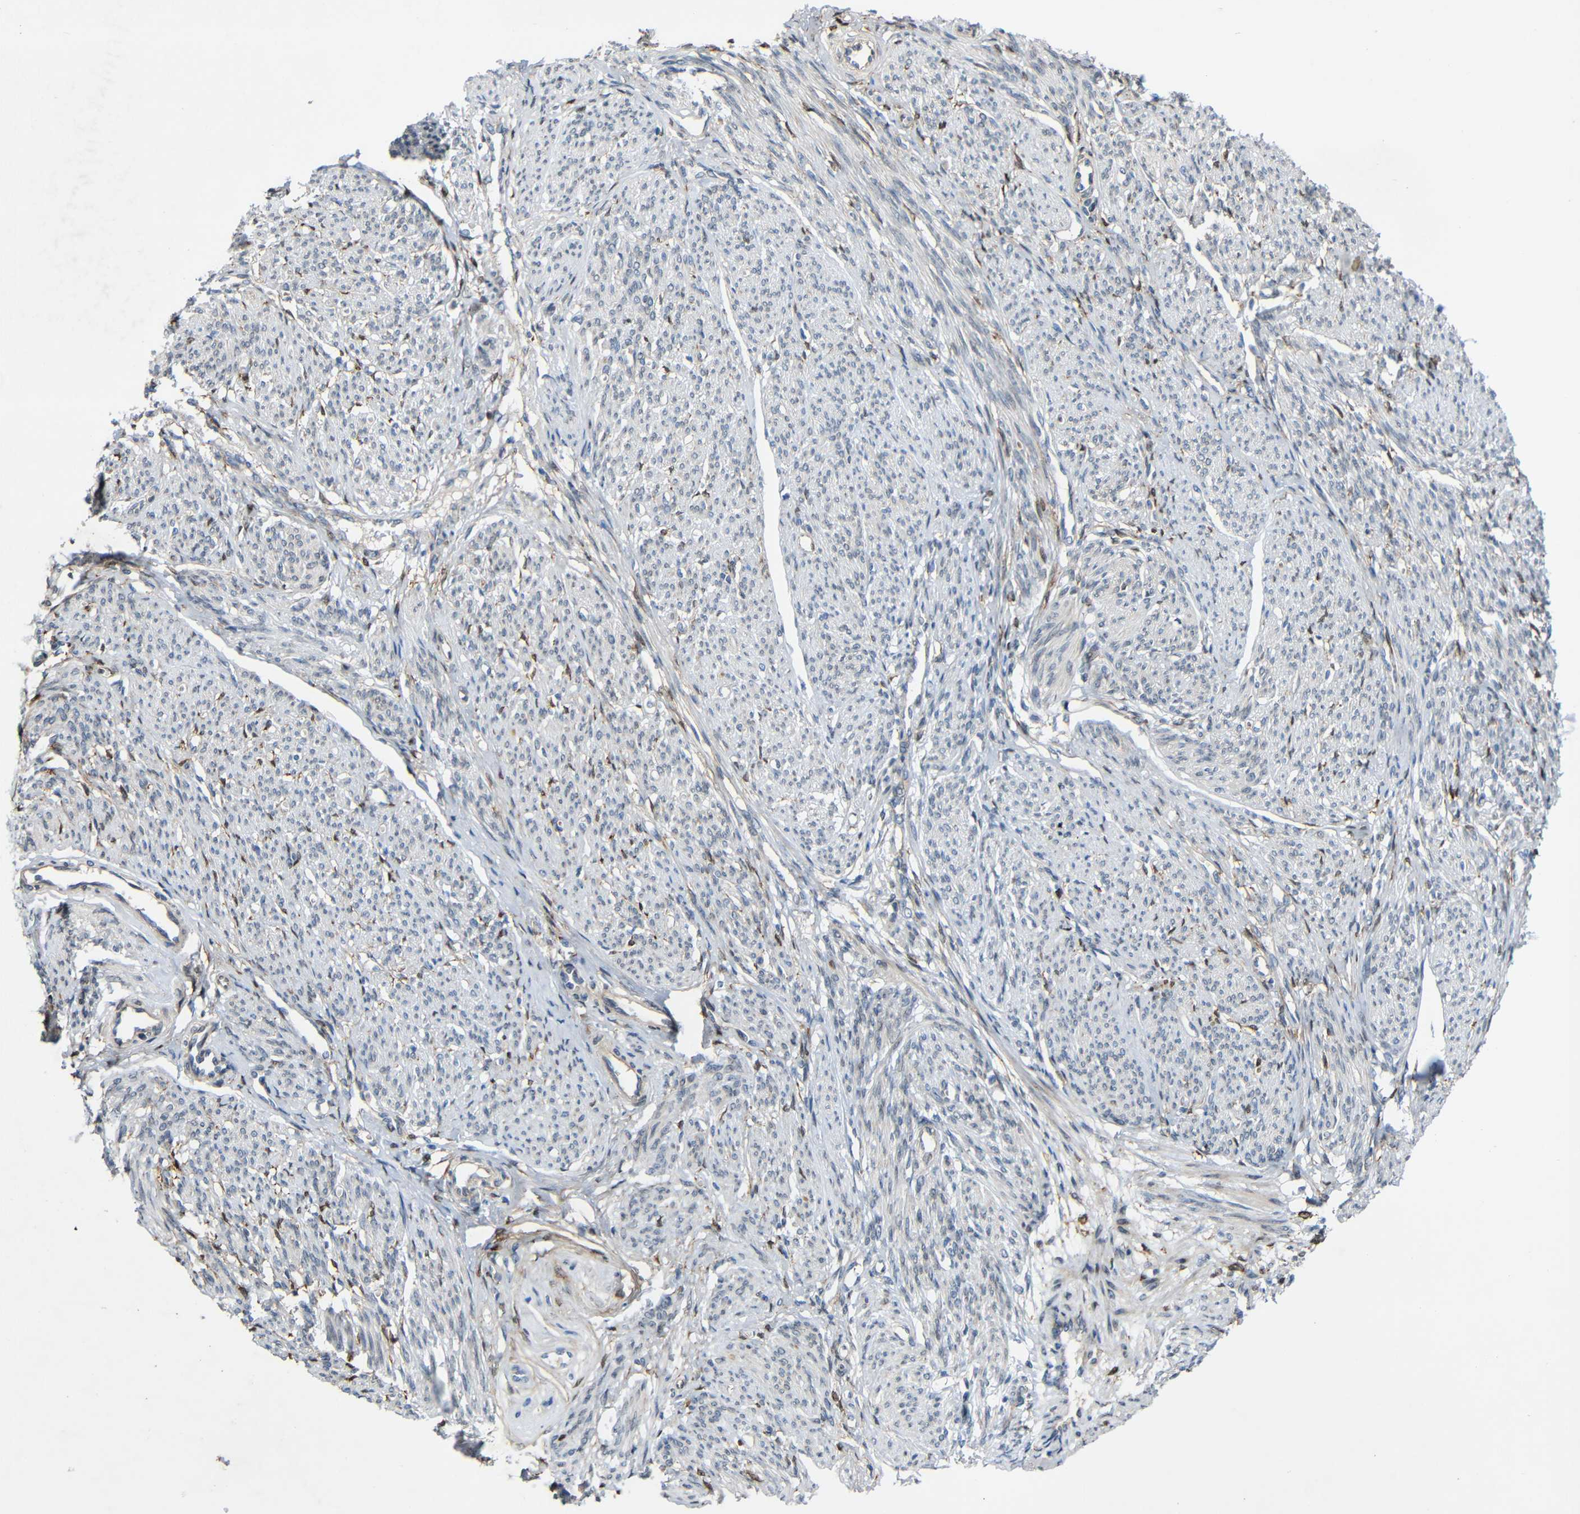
{"staining": {"intensity": "negative", "quantity": "none", "location": "none"}, "tissue": "smooth muscle", "cell_type": "Smooth muscle cells", "image_type": "normal", "snomed": [{"axis": "morphology", "description": "Normal tissue, NOS"}, {"axis": "topography", "description": "Smooth muscle"}], "caption": "Smooth muscle was stained to show a protein in brown. There is no significant expression in smooth muscle cells. (Stains: DAB immunohistochemistry with hematoxylin counter stain, Microscopy: brightfield microscopy at high magnification).", "gene": "TMEM25", "patient": {"sex": "female", "age": 65}}